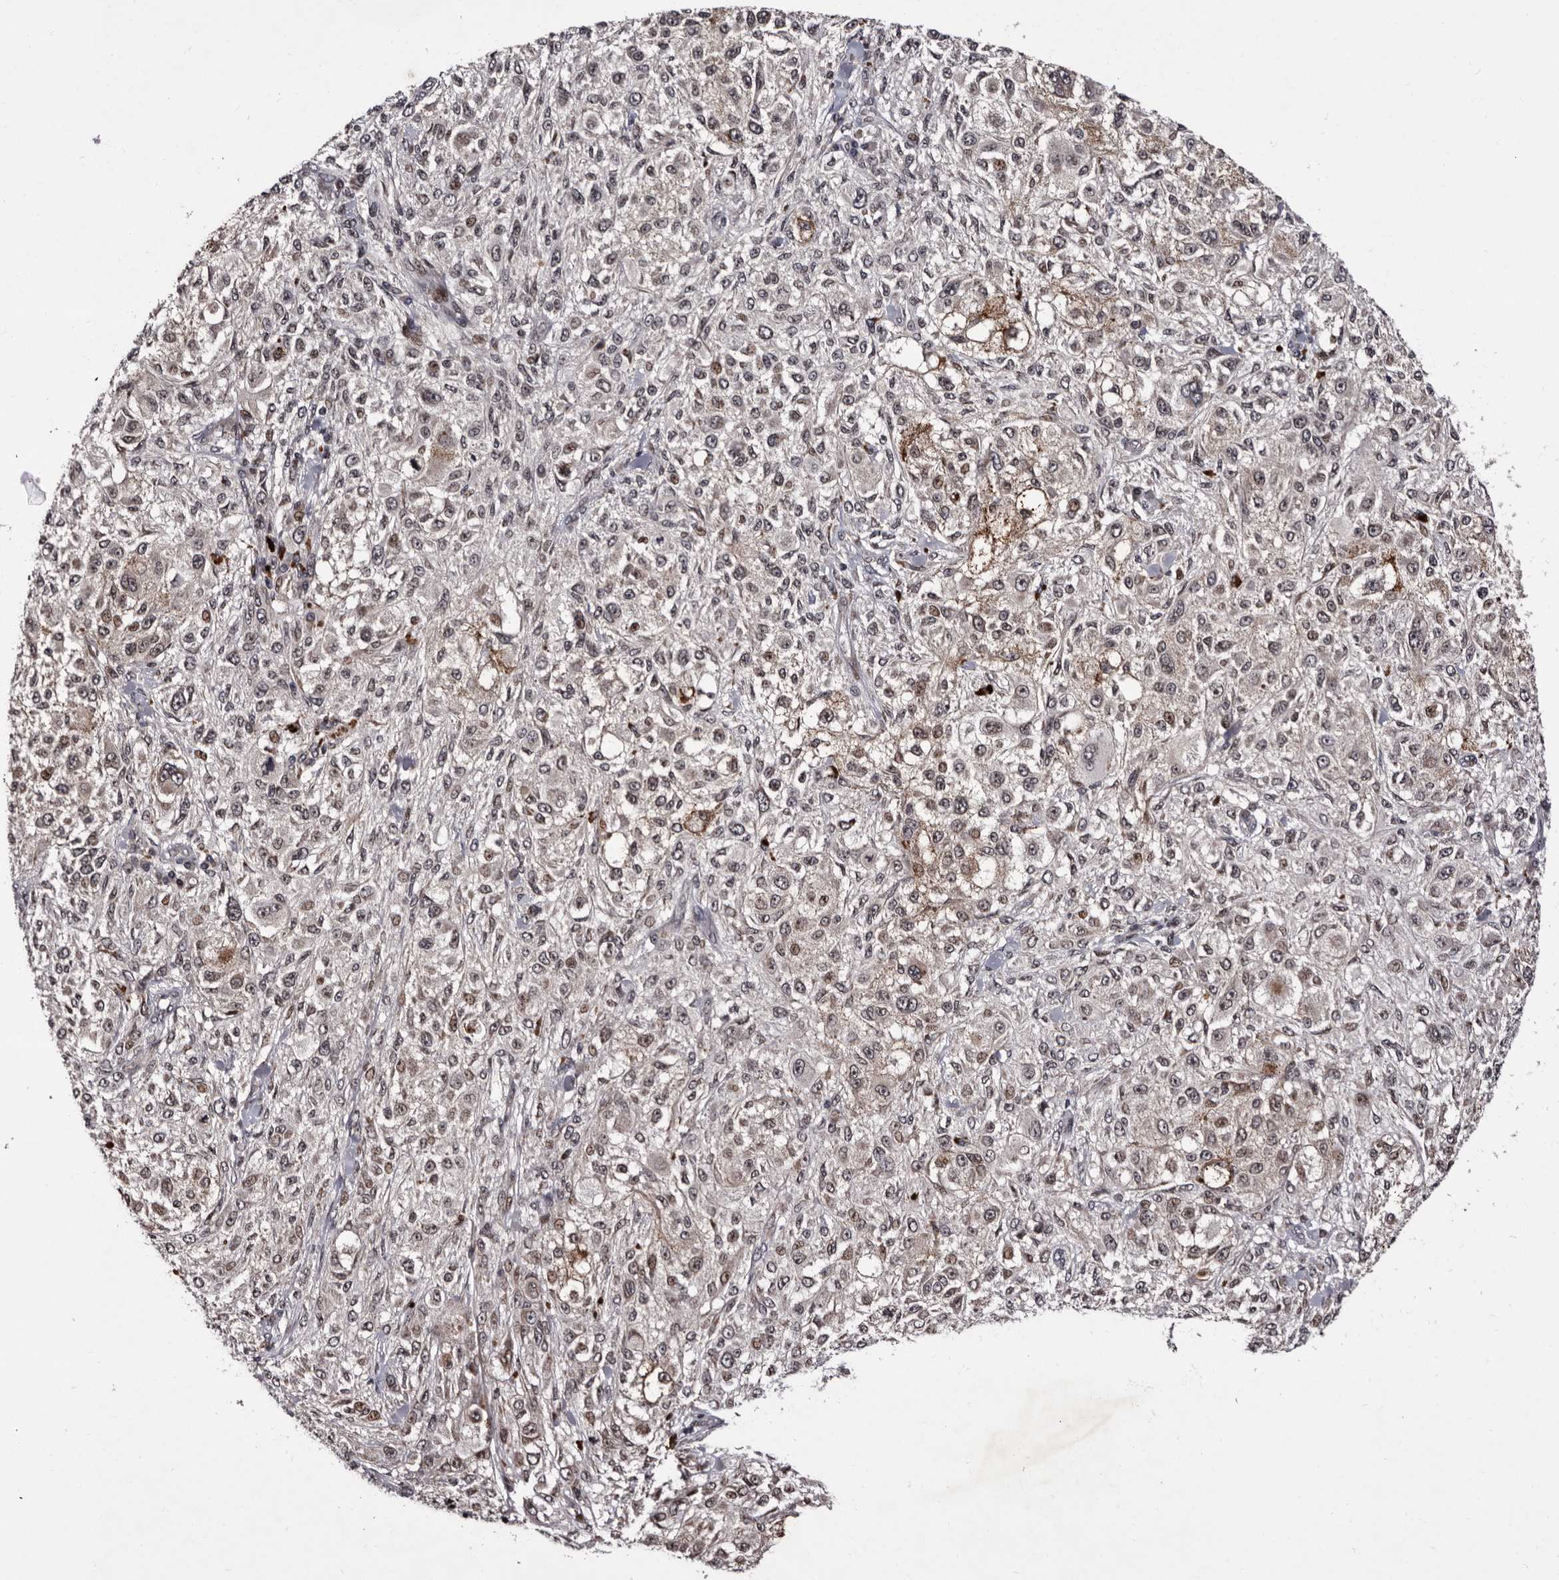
{"staining": {"intensity": "weak", "quantity": "25%-75%", "location": "cytoplasmic/membranous,nuclear"}, "tissue": "melanoma", "cell_type": "Tumor cells", "image_type": "cancer", "snomed": [{"axis": "morphology", "description": "Necrosis, NOS"}, {"axis": "morphology", "description": "Malignant melanoma, NOS"}, {"axis": "topography", "description": "Skin"}], "caption": "There is low levels of weak cytoplasmic/membranous and nuclear expression in tumor cells of malignant melanoma, as demonstrated by immunohistochemical staining (brown color).", "gene": "TNKS", "patient": {"sex": "female", "age": 87}}